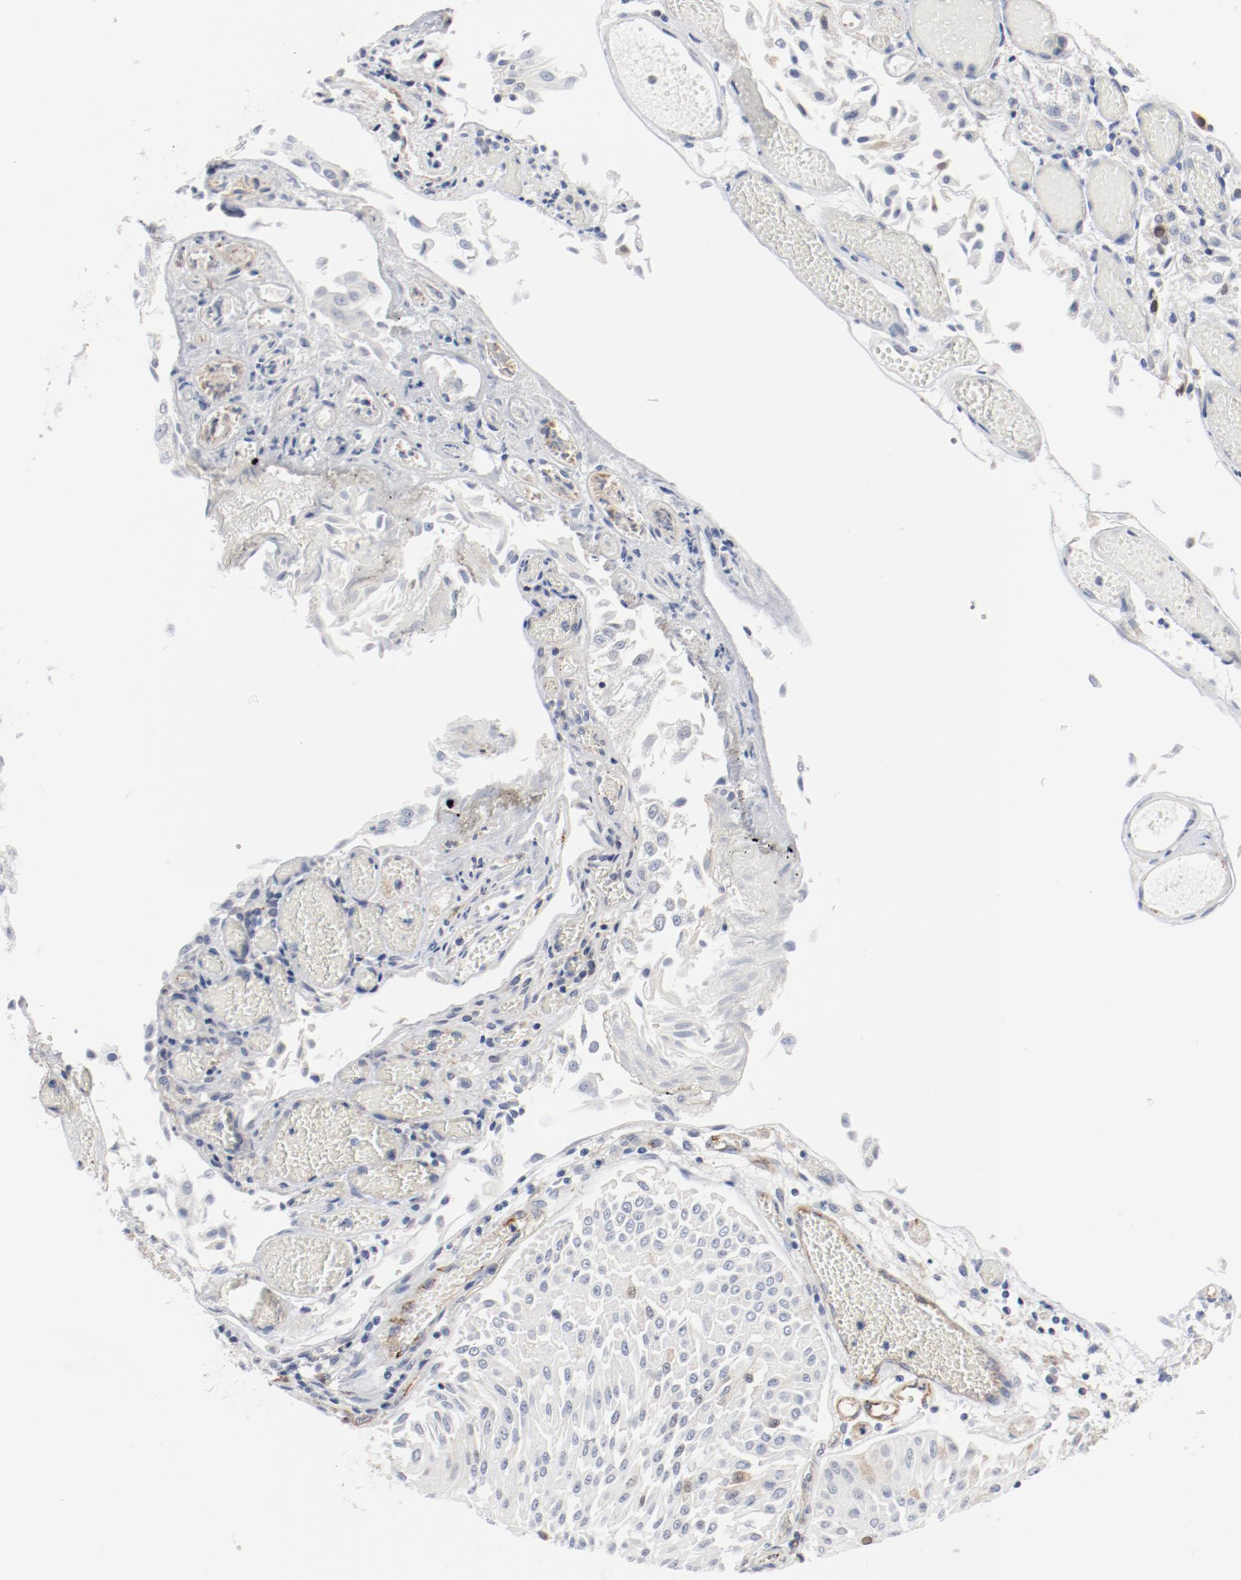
{"staining": {"intensity": "weak", "quantity": "<25%", "location": "nuclear"}, "tissue": "urothelial cancer", "cell_type": "Tumor cells", "image_type": "cancer", "snomed": [{"axis": "morphology", "description": "Urothelial carcinoma, Low grade"}, {"axis": "topography", "description": "Urinary bladder"}], "caption": "An IHC micrograph of low-grade urothelial carcinoma is shown. There is no staining in tumor cells of low-grade urothelial carcinoma.", "gene": "CDK1", "patient": {"sex": "male", "age": 86}}